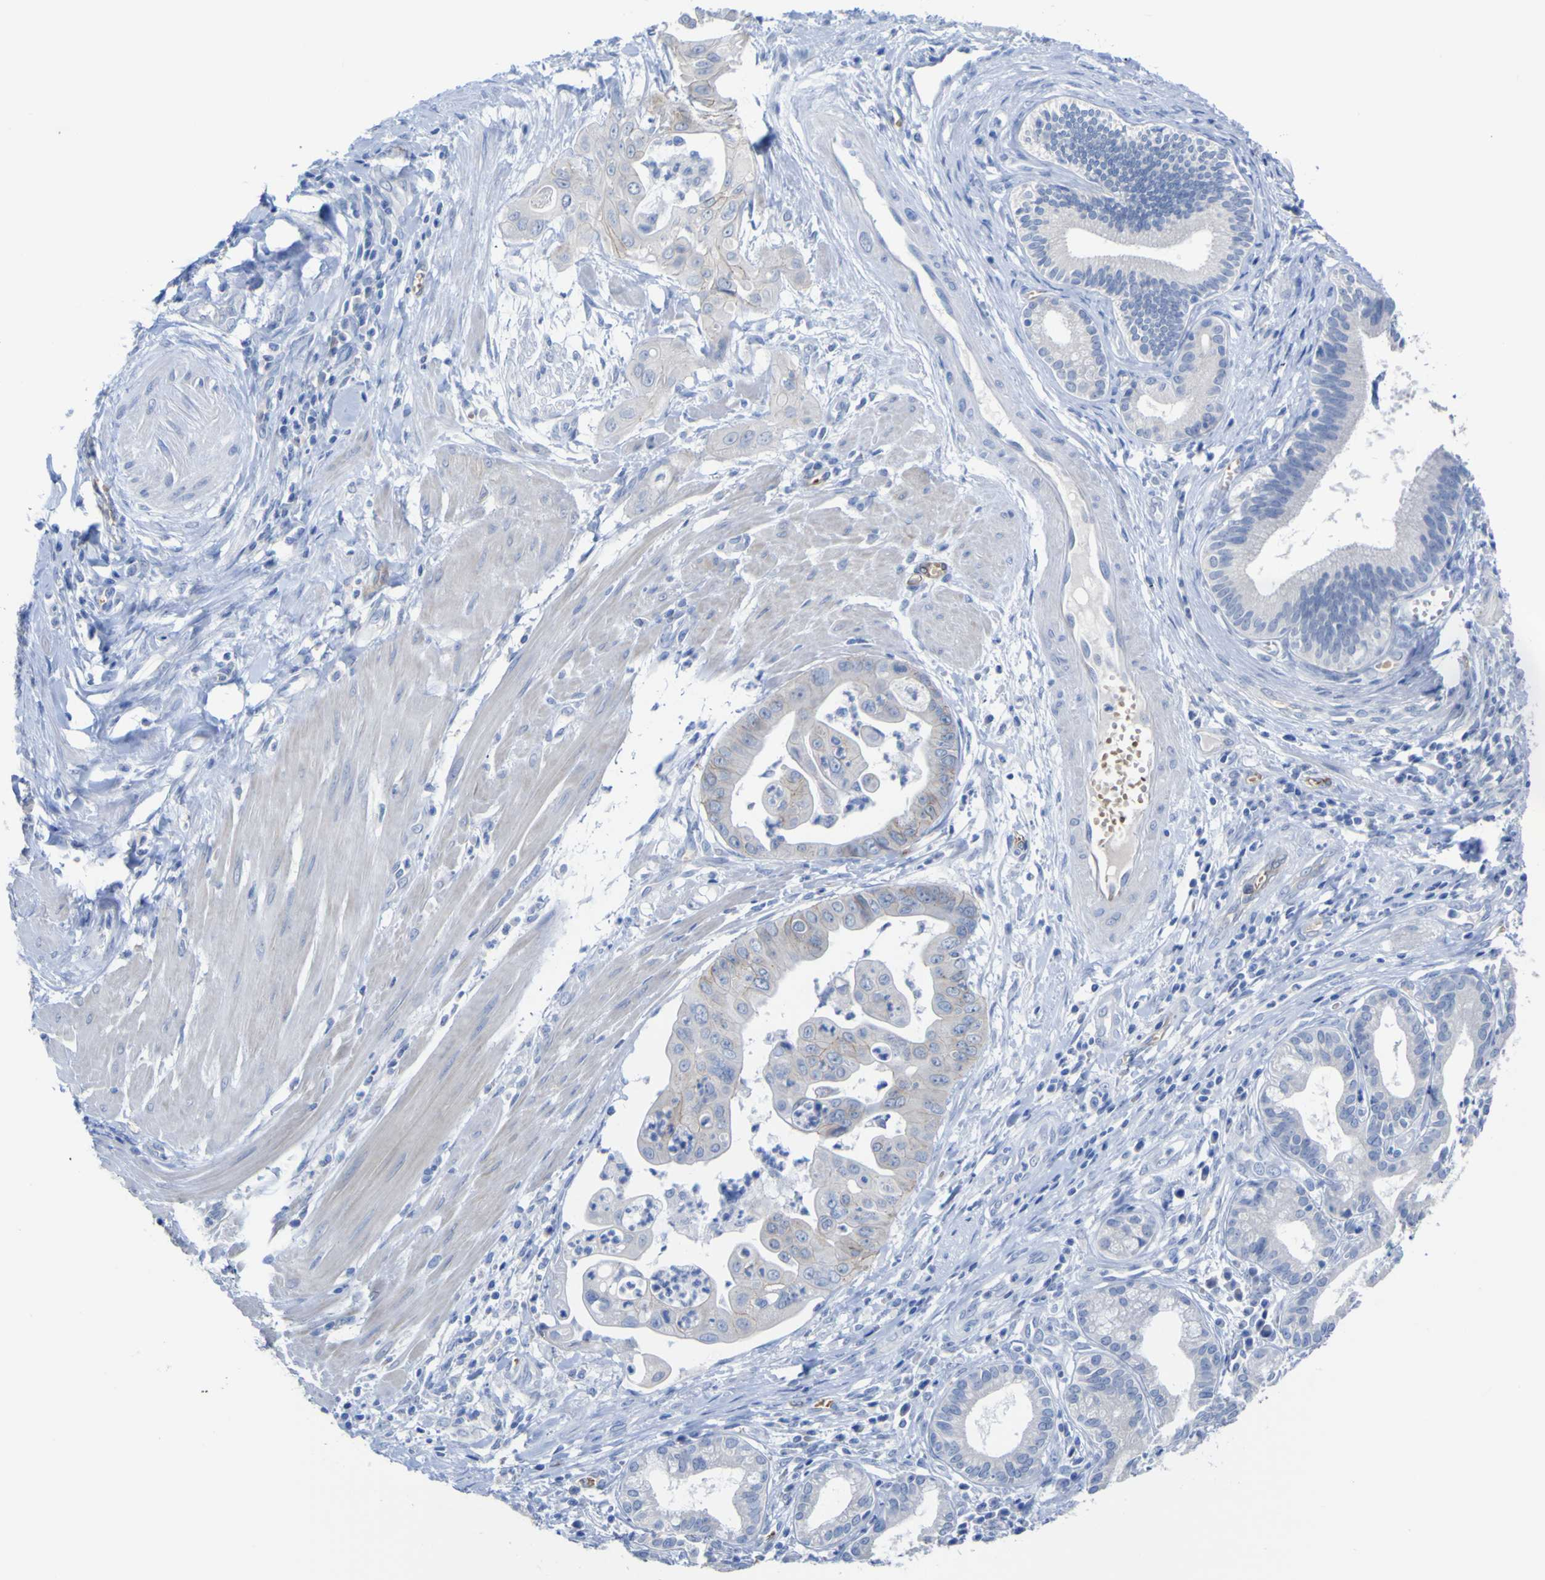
{"staining": {"intensity": "negative", "quantity": "none", "location": "none"}, "tissue": "pancreatic cancer", "cell_type": "Tumor cells", "image_type": "cancer", "snomed": [{"axis": "morphology", "description": "Adenocarcinoma, NOS"}, {"axis": "topography", "description": "Pancreas"}], "caption": "A high-resolution micrograph shows IHC staining of adenocarcinoma (pancreatic), which shows no significant positivity in tumor cells.", "gene": "GCM1", "patient": {"sex": "female", "age": 75}}